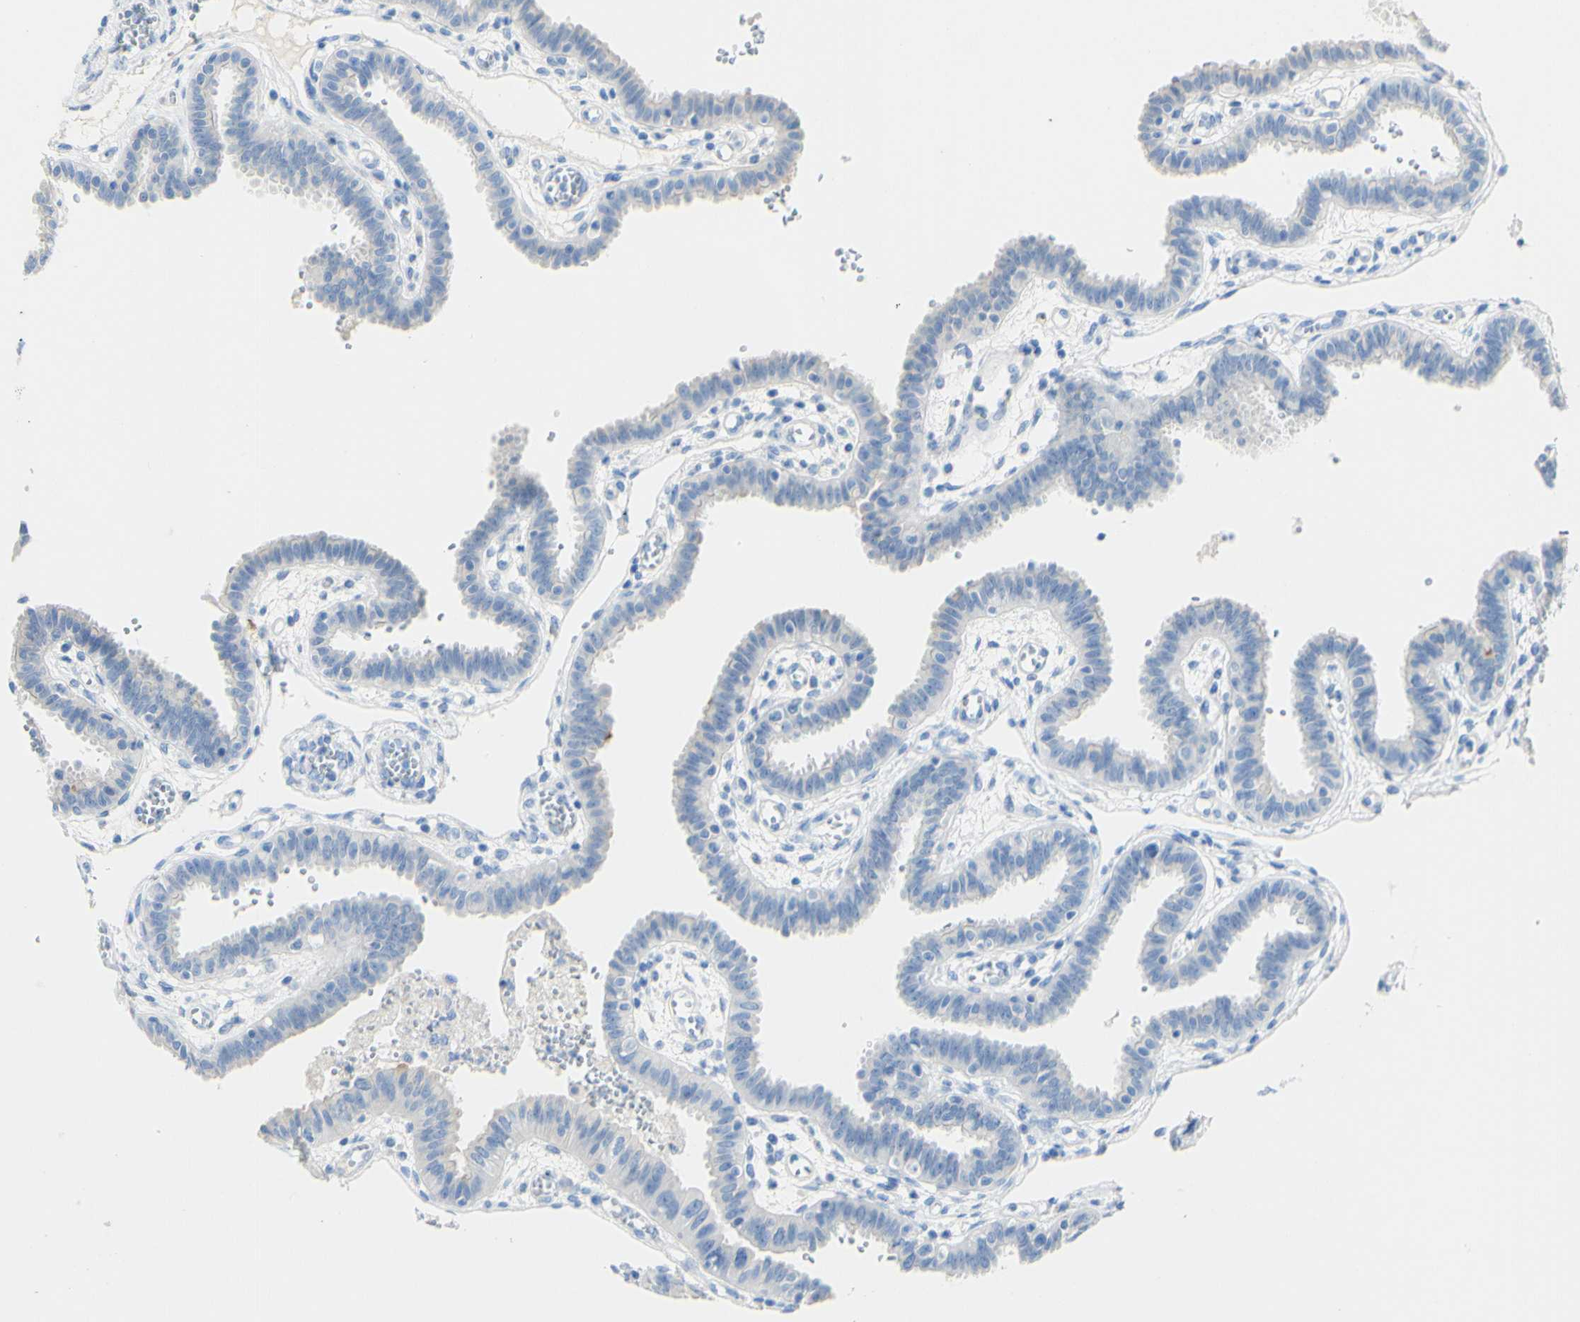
{"staining": {"intensity": "negative", "quantity": "none", "location": "none"}, "tissue": "fallopian tube", "cell_type": "Glandular cells", "image_type": "normal", "snomed": [{"axis": "morphology", "description": "Normal tissue, NOS"}, {"axis": "topography", "description": "Fallopian tube"}], "caption": "This is an immunohistochemistry micrograph of benign fallopian tube. There is no expression in glandular cells.", "gene": "PIGR", "patient": {"sex": "female", "age": 32}}